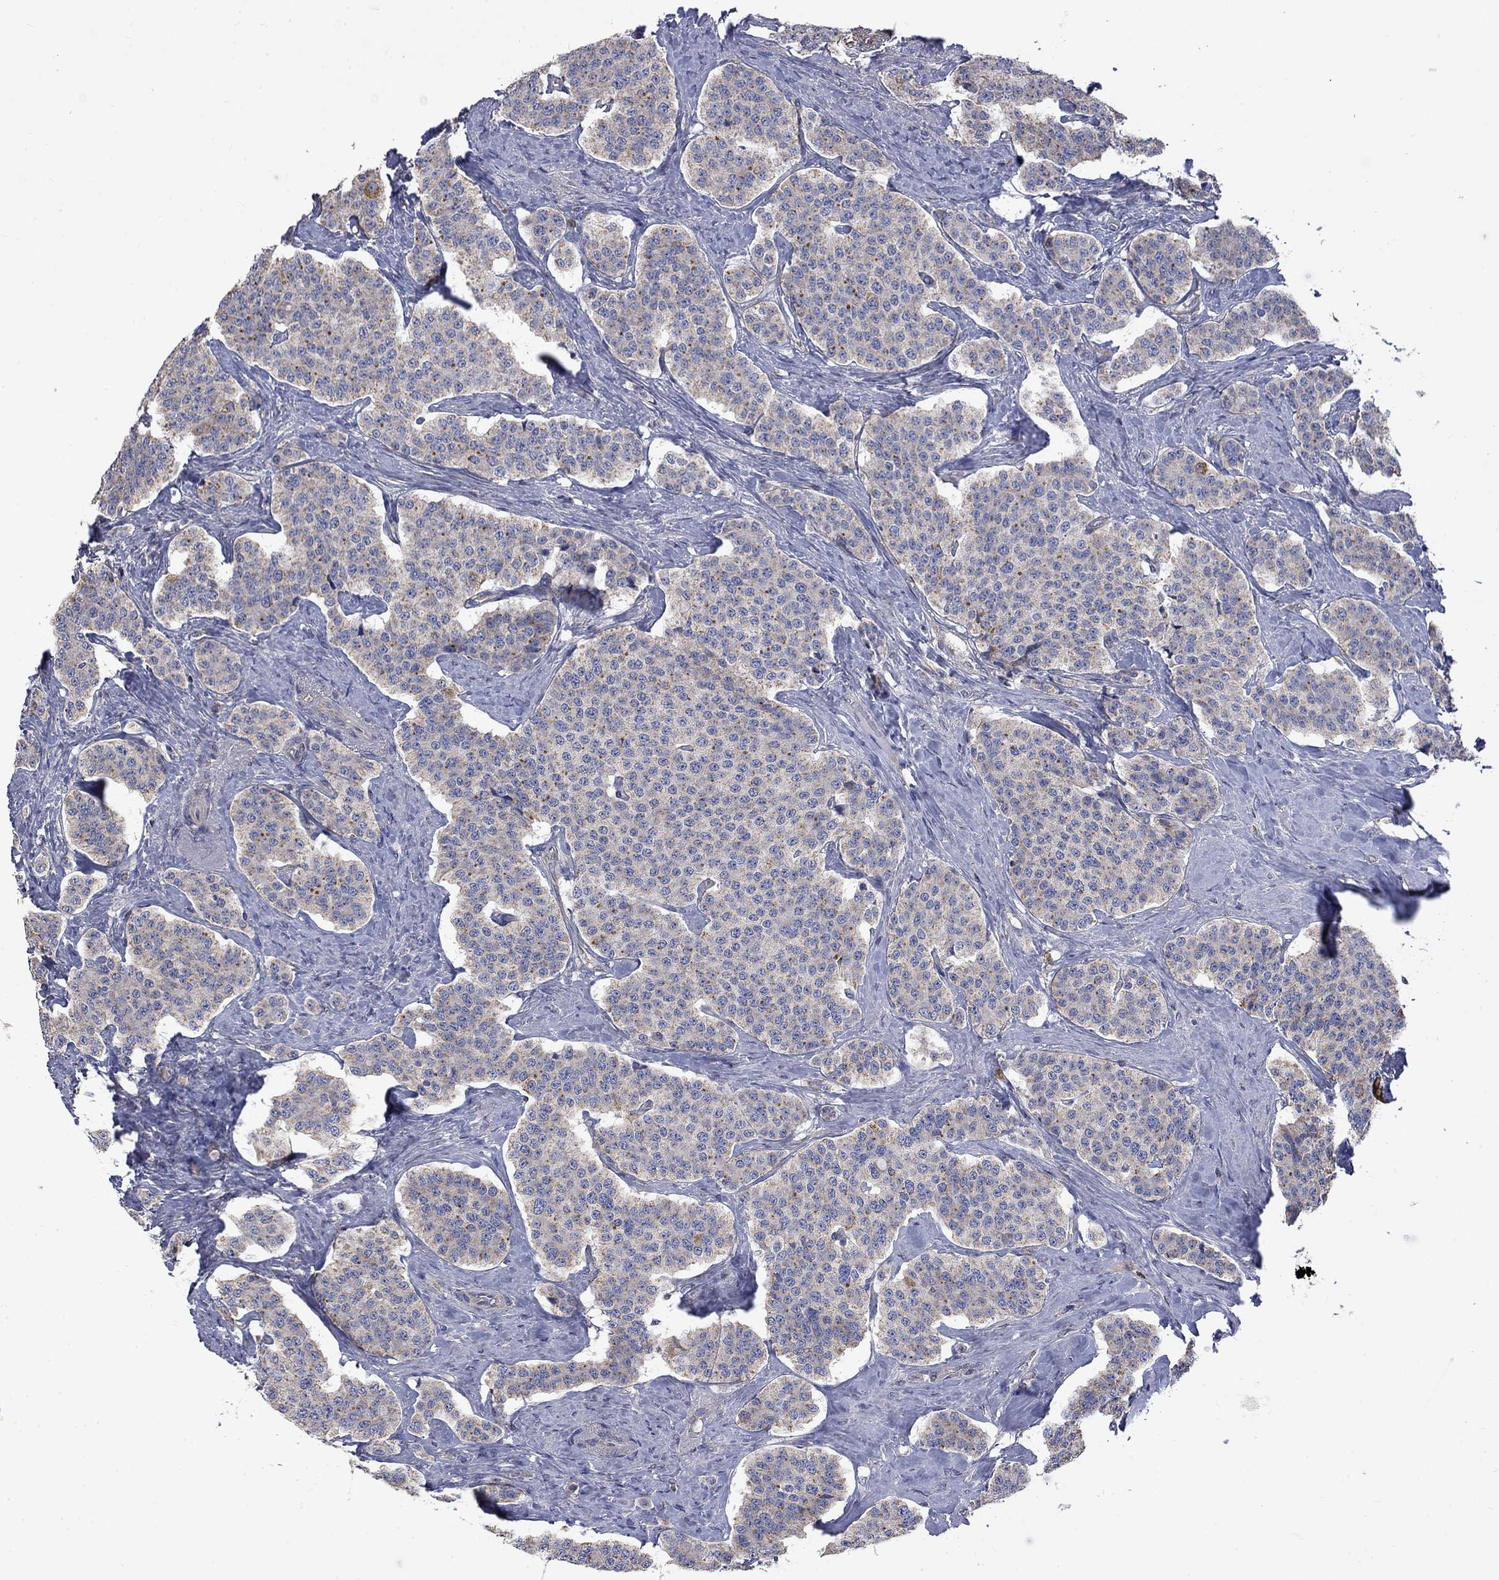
{"staining": {"intensity": "moderate", "quantity": "<25%", "location": "cytoplasmic/membranous"}, "tissue": "carcinoid", "cell_type": "Tumor cells", "image_type": "cancer", "snomed": [{"axis": "morphology", "description": "Carcinoid, malignant, NOS"}, {"axis": "topography", "description": "Small intestine"}], "caption": "Immunohistochemical staining of carcinoid (malignant) demonstrates low levels of moderate cytoplasmic/membranous expression in about <25% of tumor cells.", "gene": "CAMKK2", "patient": {"sex": "female", "age": 58}}